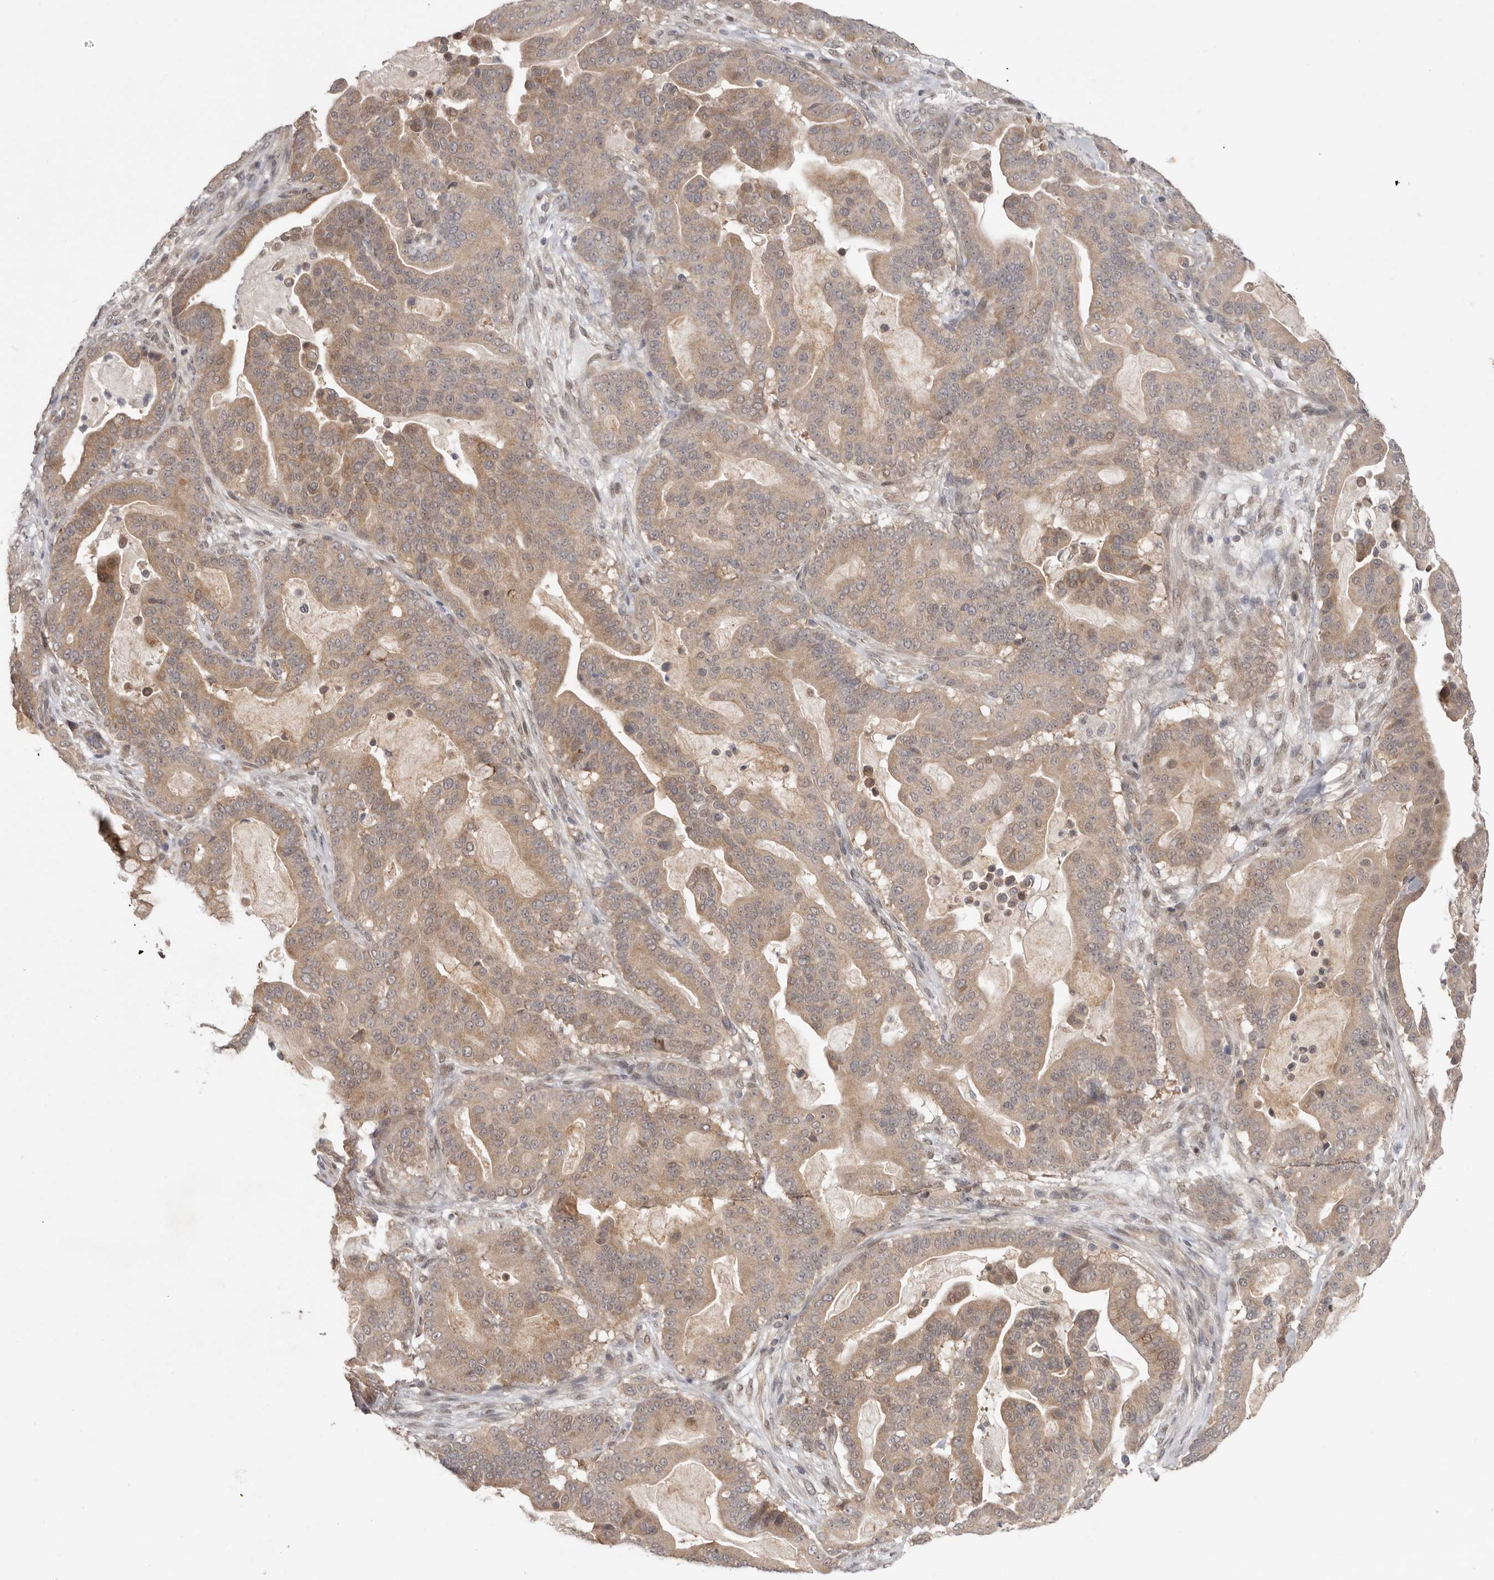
{"staining": {"intensity": "moderate", "quantity": ">75%", "location": "cytoplasmic/membranous"}, "tissue": "pancreatic cancer", "cell_type": "Tumor cells", "image_type": "cancer", "snomed": [{"axis": "morphology", "description": "Adenocarcinoma, NOS"}, {"axis": "topography", "description": "Pancreas"}], "caption": "Immunohistochemical staining of pancreatic cancer (adenocarcinoma) demonstrates medium levels of moderate cytoplasmic/membranous protein positivity in about >75% of tumor cells. The staining was performed using DAB to visualize the protein expression in brown, while the nuclei were stained in blue with hematoxylin (Magnification: 20x).", "gene": "NSUN4", "patient": {"sex": "male", "age": 63}}